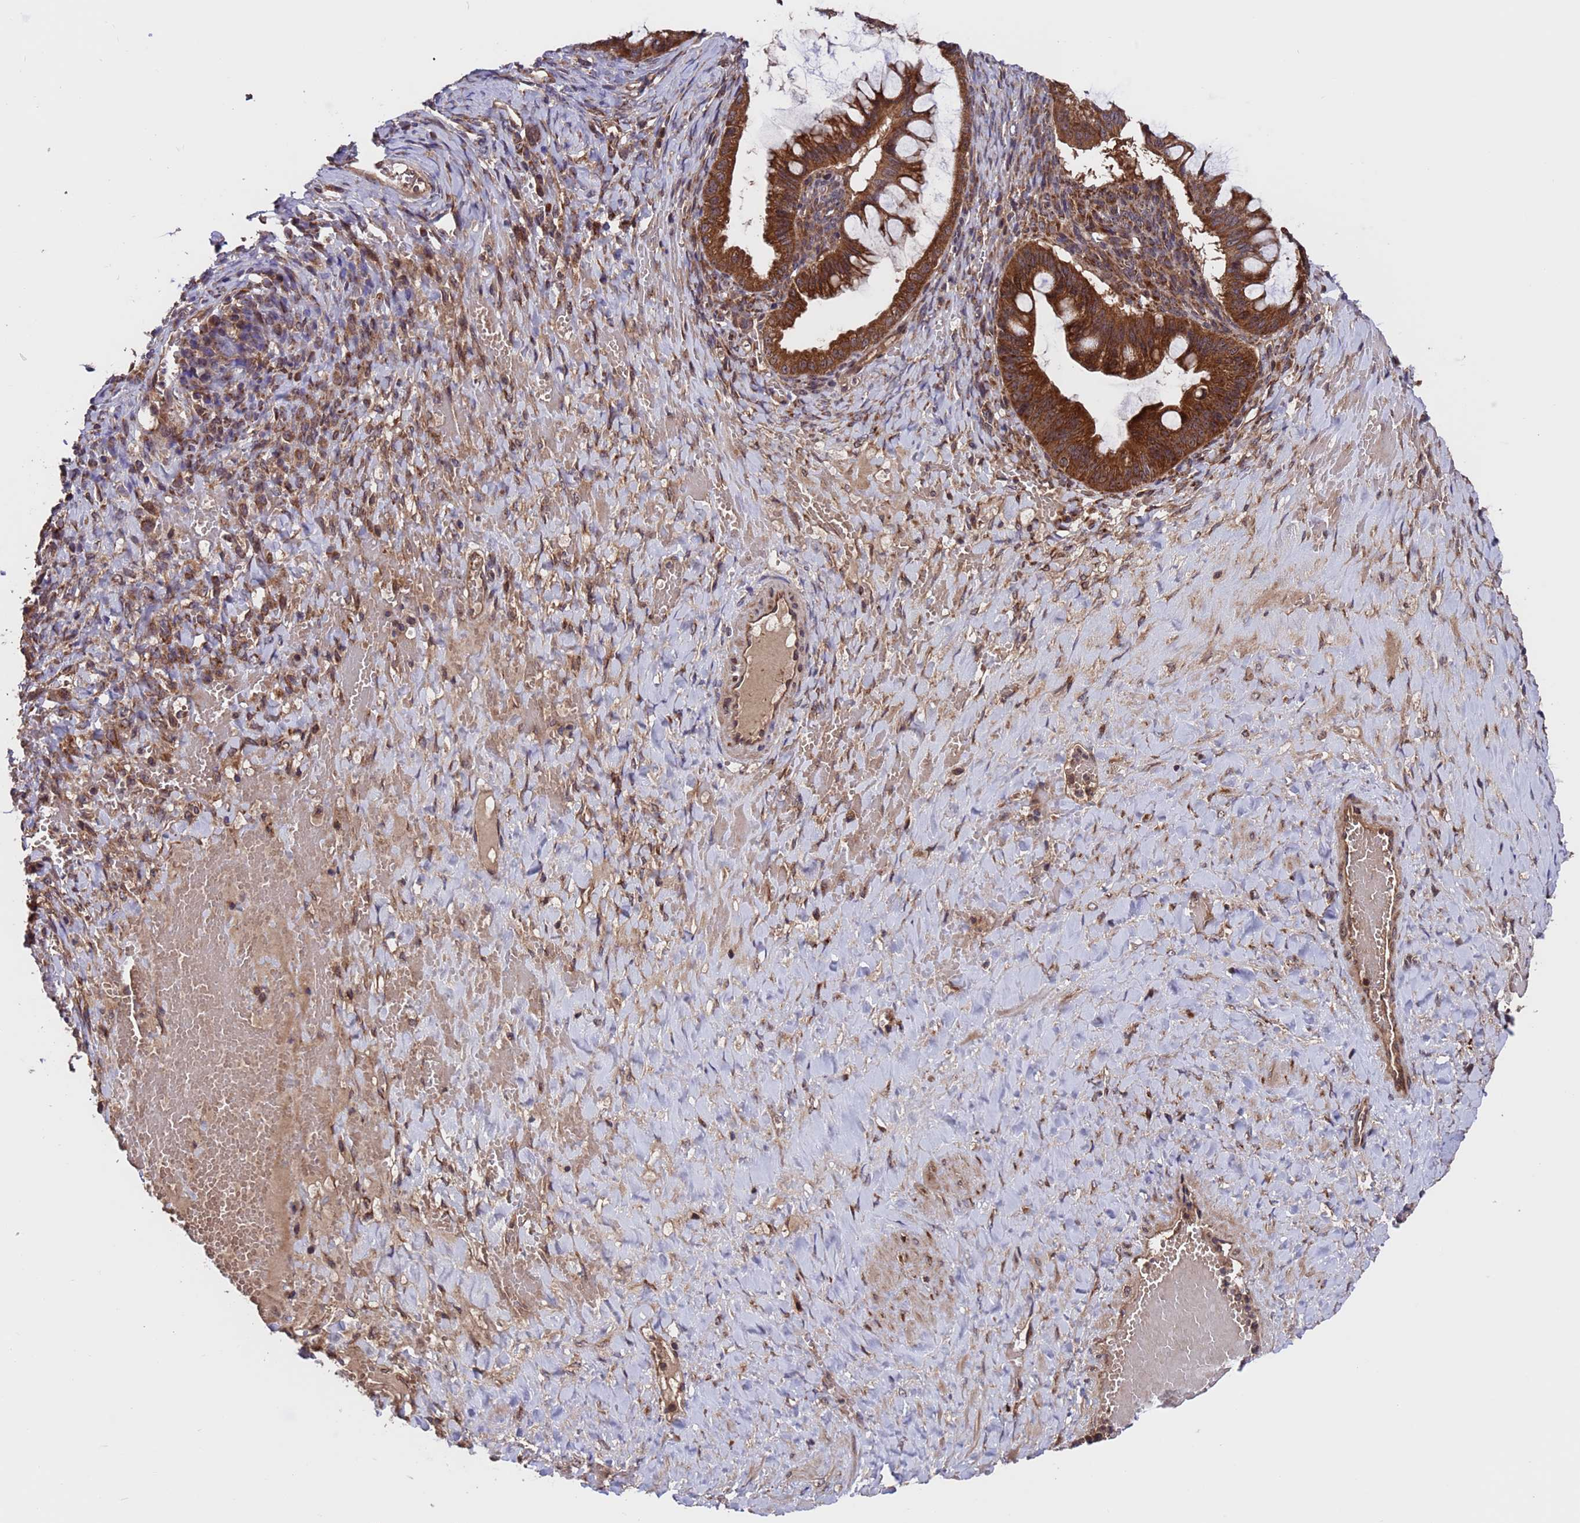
{"staining": {"intensity": "strong", "quantity": ">75%", "location": "cytoplasmic/membranous"}, "tissue": "ovarian cancer", "cell_type": "Tumor cells", "image_type": "cancer", "snomed": [{"axis": "morphology", "description": "Cystadenocarcinoma, mucinous, NOS"}, {"axis": "topography", "description": "Ovary"}], "caption": "A brown stain labels strong cytoplasmic/membranous expression of a protein in human mucinous cystadenocarcinoma (ovarian) tumor cells.", "gene": "TSR3", "patient": {"sex": "female", "age": 73}}